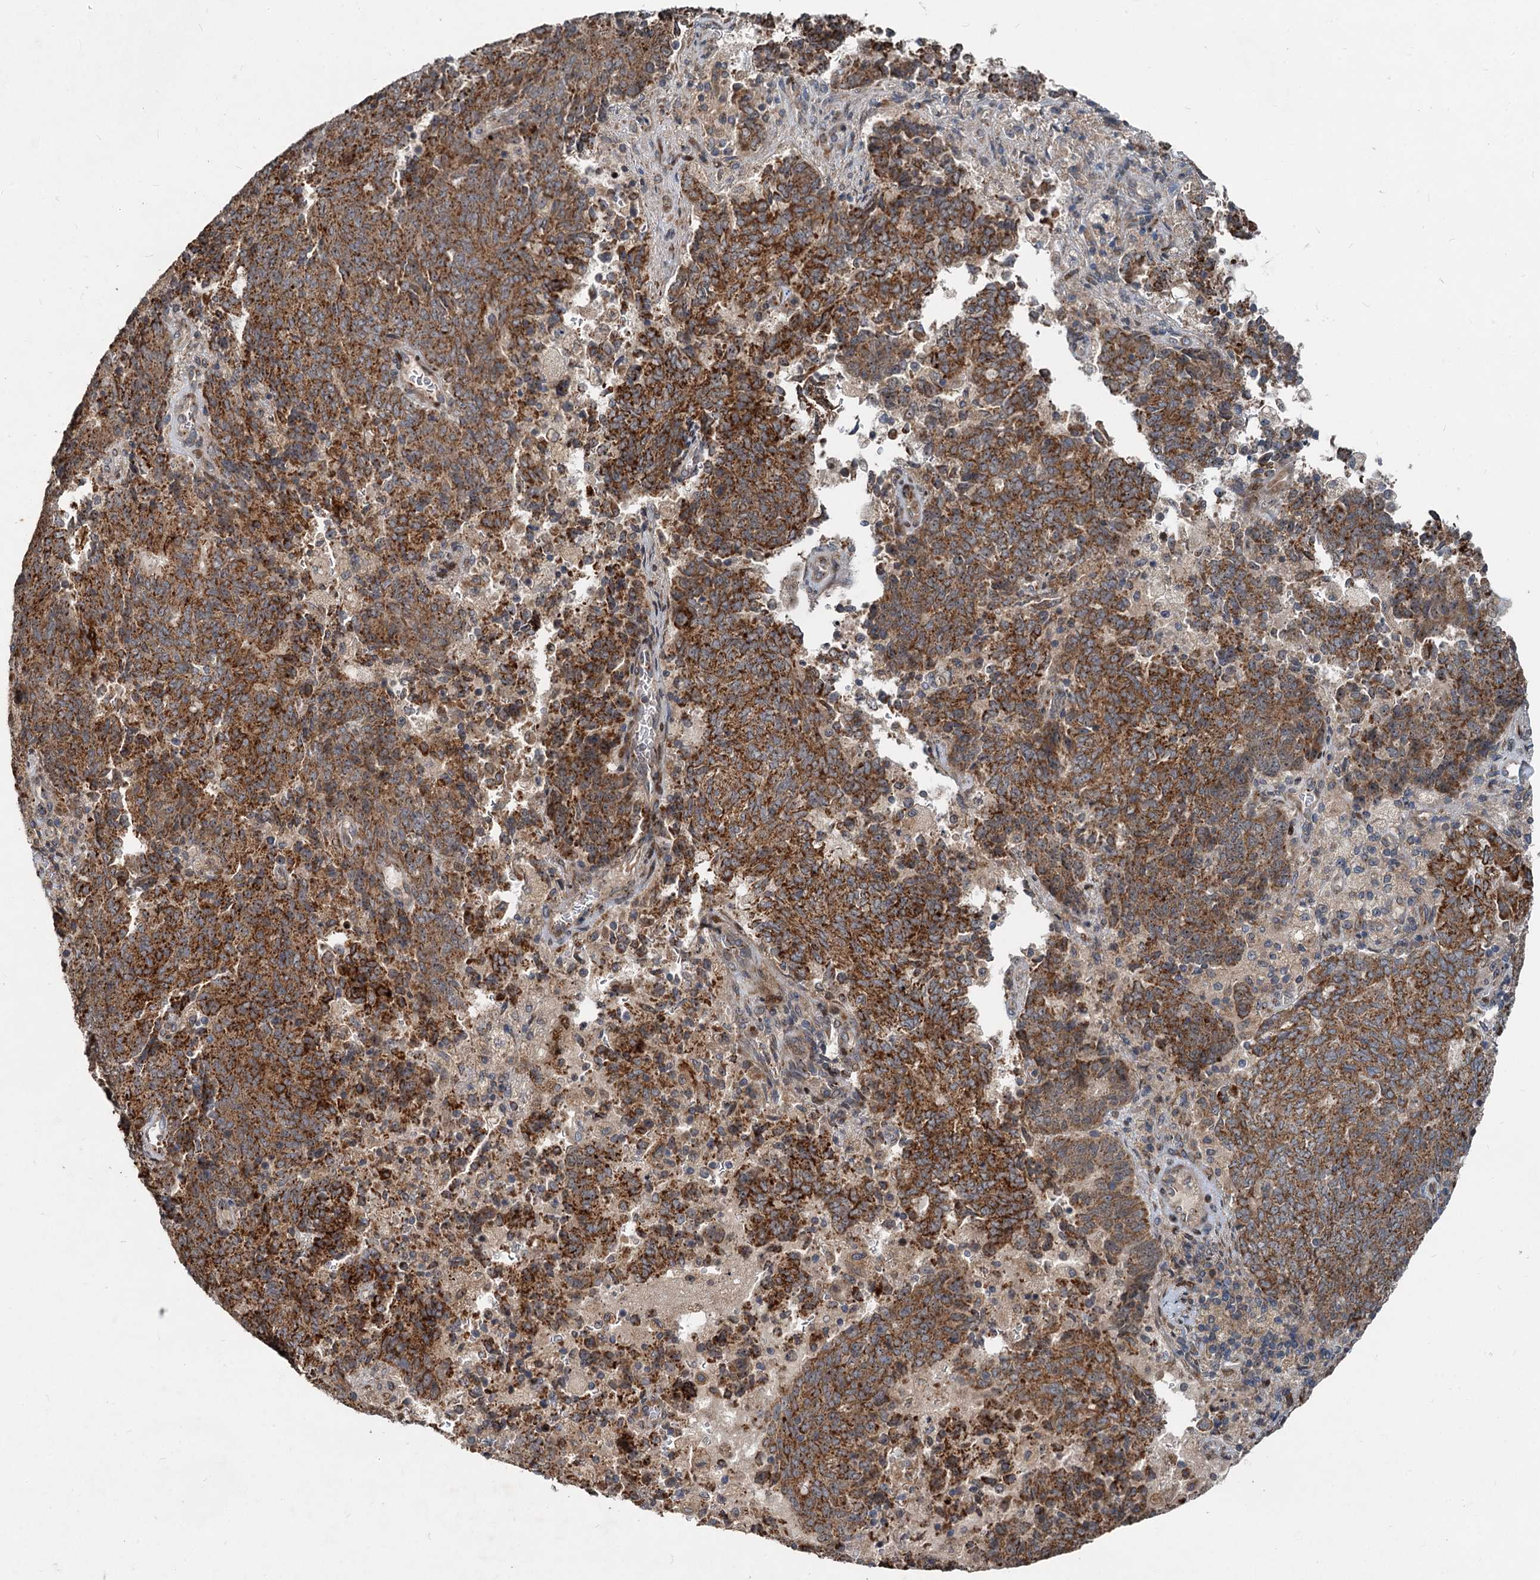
{"staining": {"intensity": "strong", "quantity": ">75%", "location": "cytoplasmic/membranous"}, "tissue": "endometrial cancer", "cell_type": "Tumor cells", "image_type": "cancer", "snomed": [{"axis": "morphology", "description": "Adenocarcinoma, NOS"}, {"axis": "topography", "description": "Endometrium"}], "caption": "Immunohistochemistry (IHC) micrograph of human adenocarcinoma (endometrial) stained for a protein (brown), which shows high levels of strong cytoplasmic/membranous positivity in about >75% of tumor cells.", "gene": "CEP68", "patient": {"sex": "female", "age": 80}}